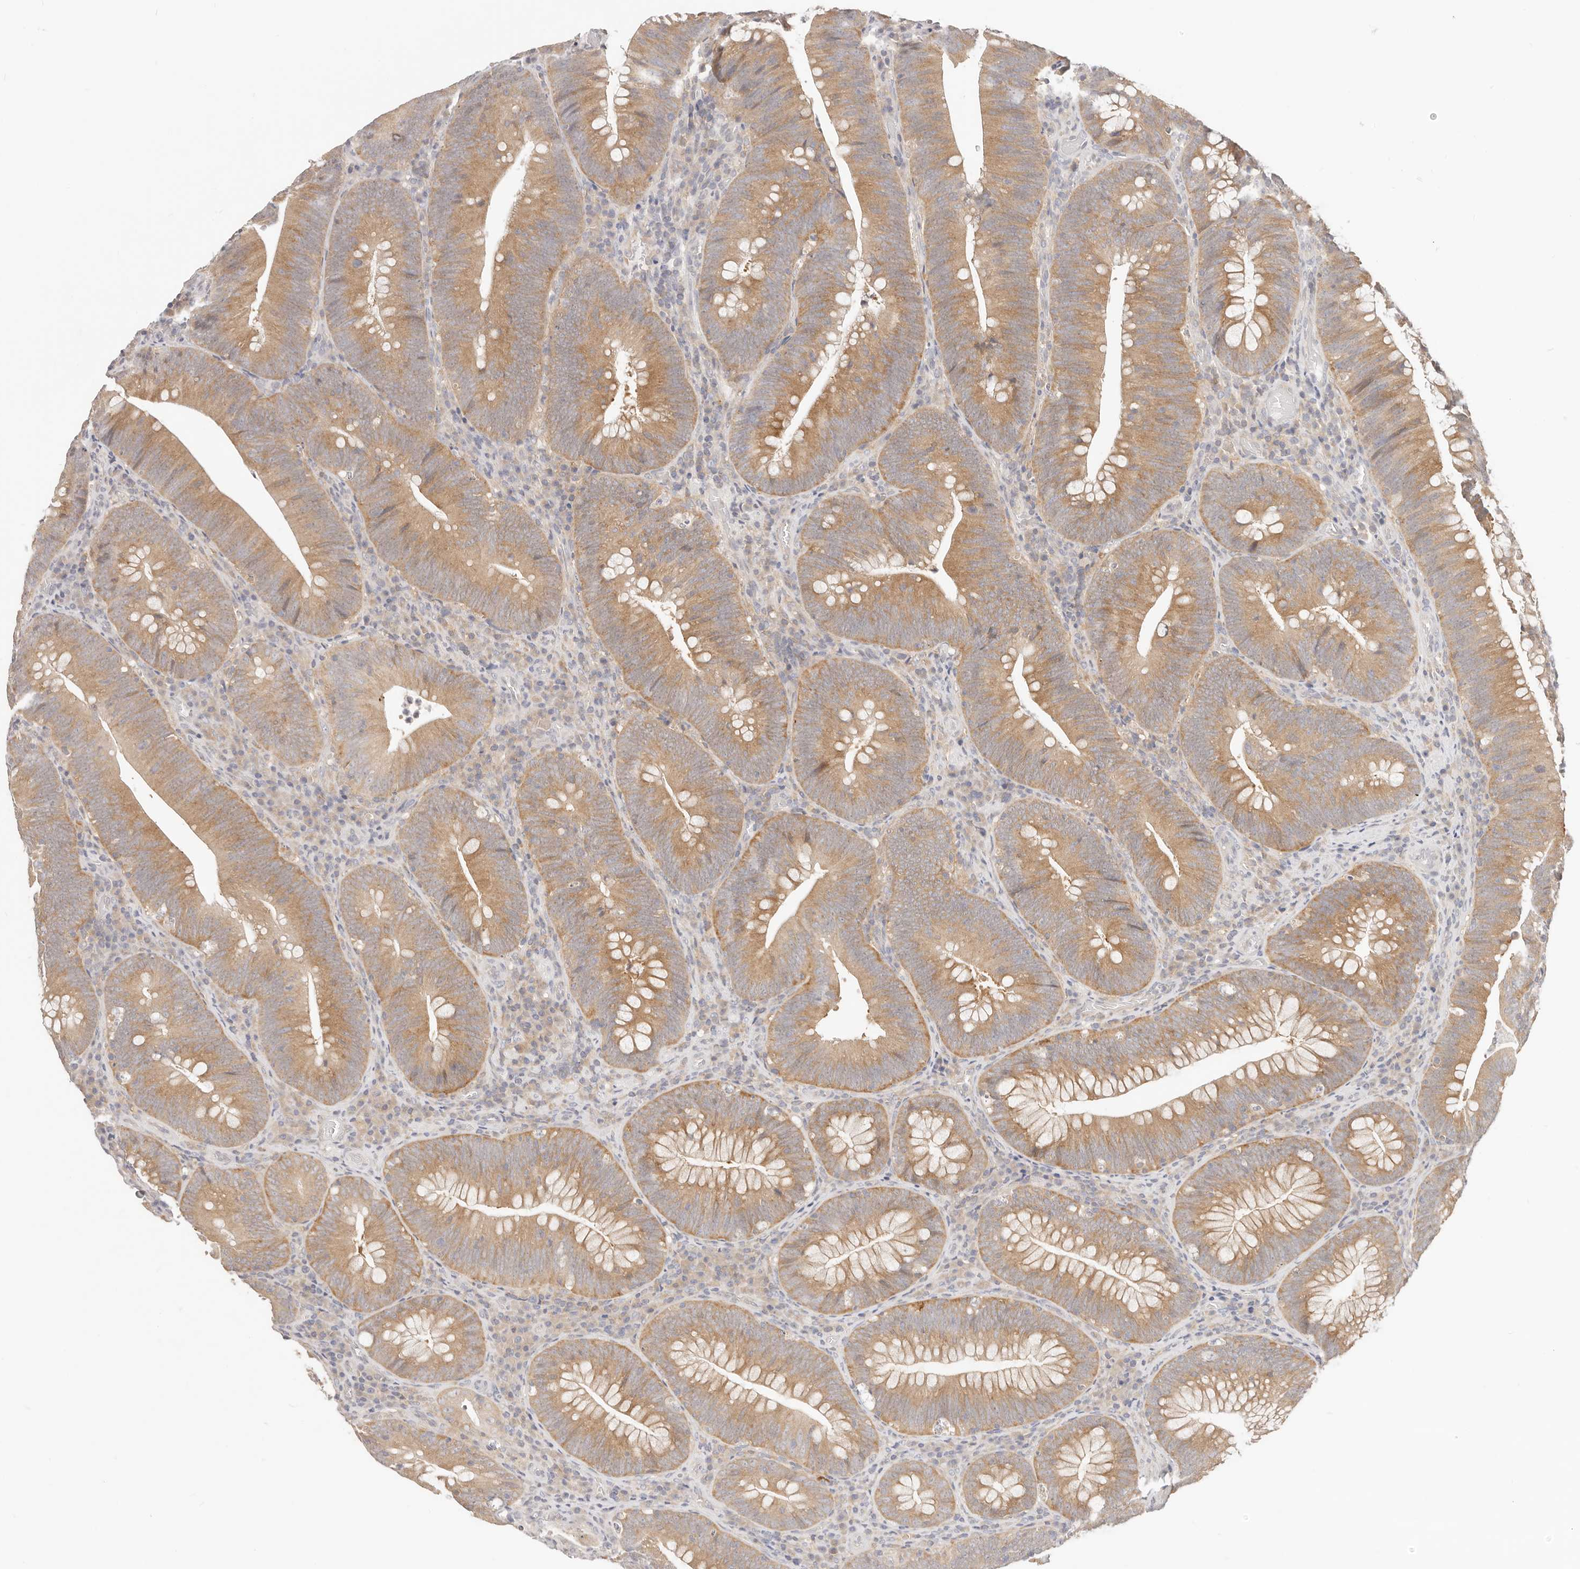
{"staining": {"intensity": "moderate", "quantity": ">75%", "location": "cytoplasmic/membranous"}, "tissue": "colorectal cancer", "cell_type": "Tumor cells", "image_type": "cancer", "snomed": [{"axis": "morphology", "description": "Normal tissue, NOS"}, {"axis": "topography", "description": "Colon"}], "caption": "Immunohistochemical staining of colorectal cancer demonstrates moderate cytoplasmic/membranous protein expression in about >75% of tumor cells.", "gene": "DTNBP1", "patient": {"sex": "female", "age": 82}}